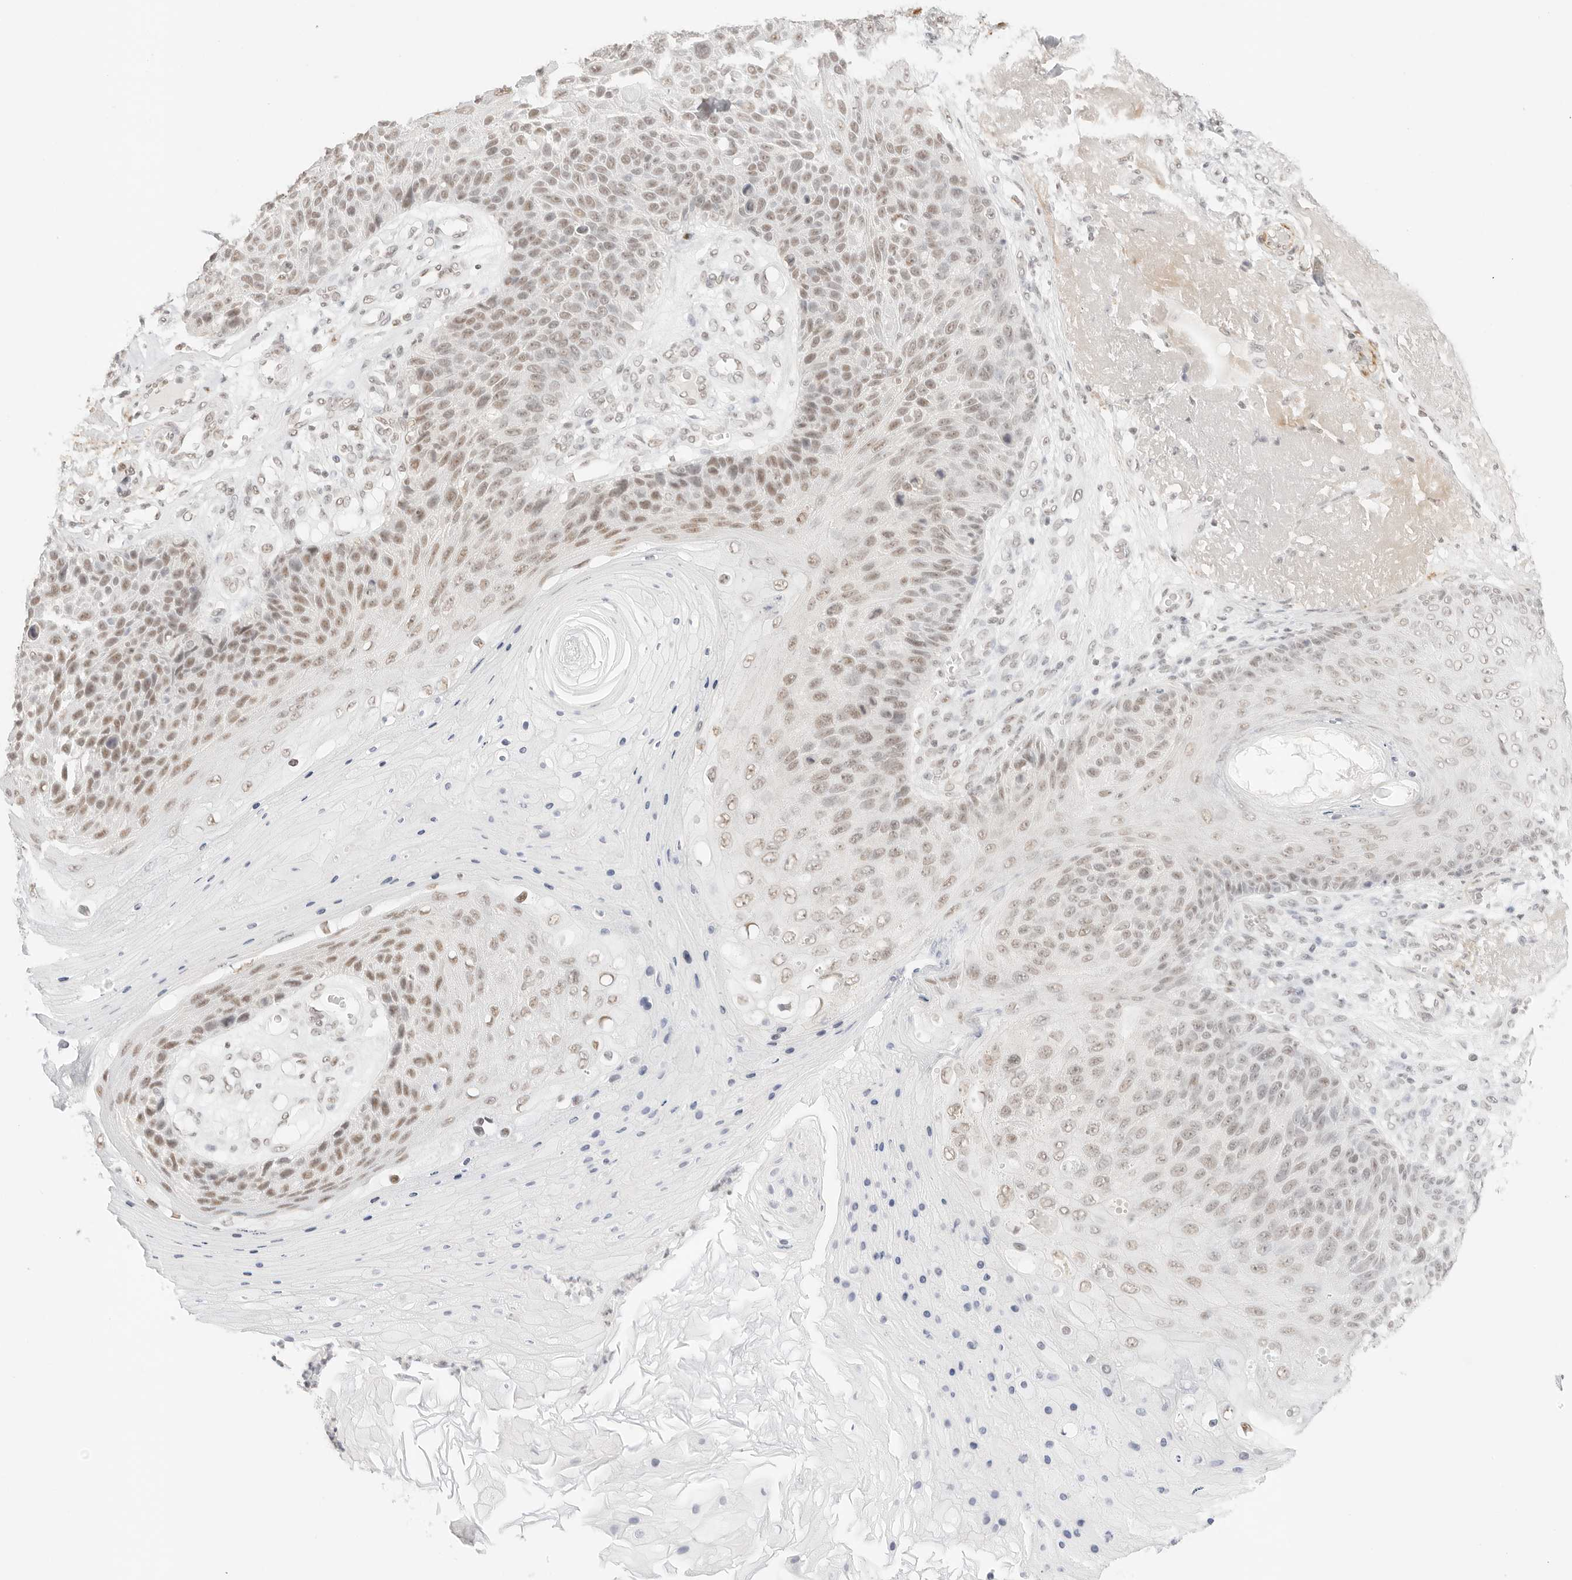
{"staining": {"intensity": "weak", "quantity": ">75%", "location": "nuclear"}, "tissue": "skin cancer", "cell_type": "Tumor cells", "image_type": "cancer", "snomed": [{"axis": "morphology", "description": "Squamous cell carcinoma, NOS"}, {"axis": "topography", "description": "Skin"}], "caption": "This is a micrograph of immunohistochemistry (IHC) staining of skin squamous cell carcinoma, which shows weak expression in the nuclear of tumor cells.", "gene": "FBLN5", "patient": {"sex": "female", "age": 88}}